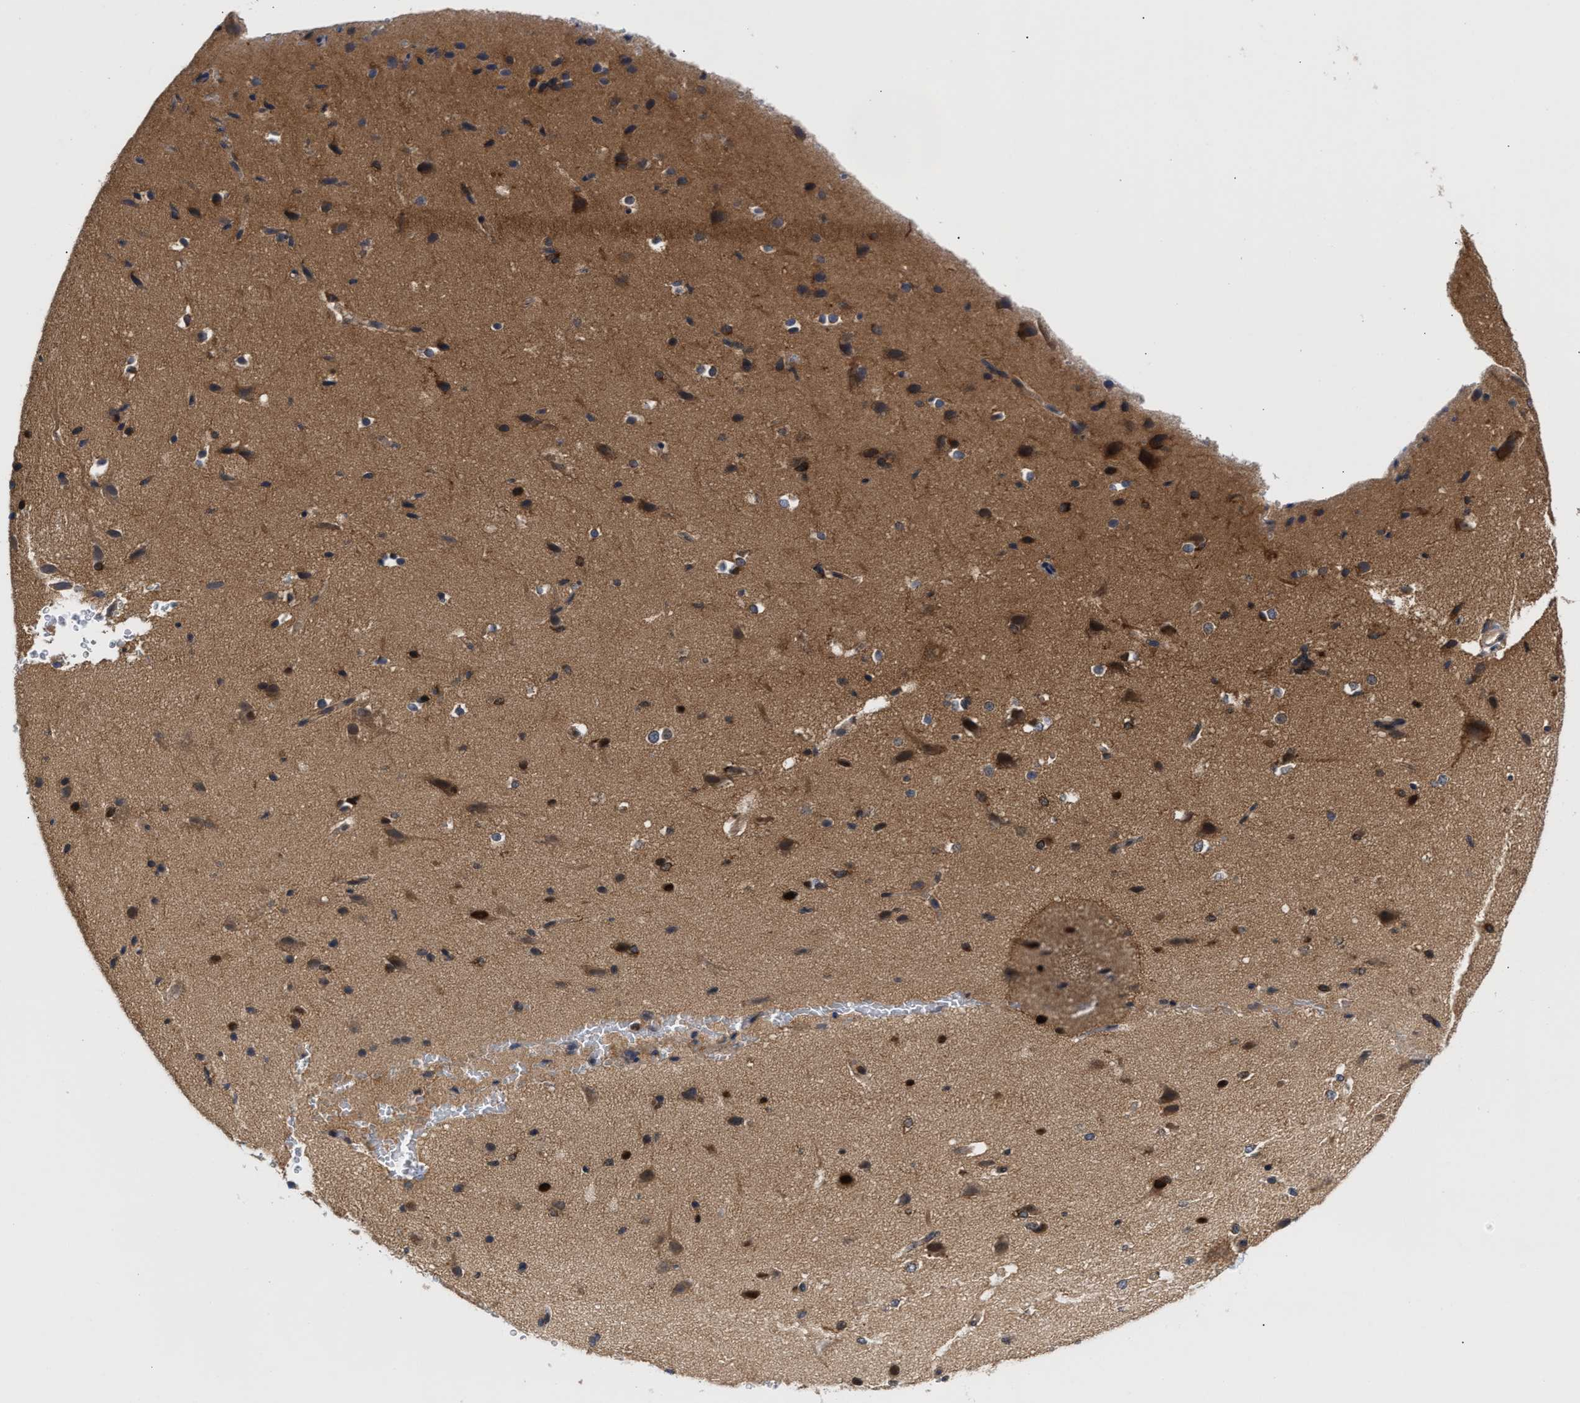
{"staining": {"intensity": "weak", "quantity": ">75%", "location": "cytoplasmic/membranous"}, "tissue": "cerebral cortex", "cell_type": "Endothelial cells", "image_type": "normal", "snomed": [{"axis": "morphology", "description": "Normal tissue, NOS"}, {"axis": "morphology", "description": "Developmental malformation"}, {"axis": "topography", "description": "Cerebral cortex"}], "caption": "Immunohistochemistry micrograph of benign human cerebral cortex stained for a protein (brown), which displays low levels of weak cytoplasmic/membranous expression in about >75% of endothelial cells.", "gene": "CLIP2", "patient": {"sex": "female", "age": 30}}